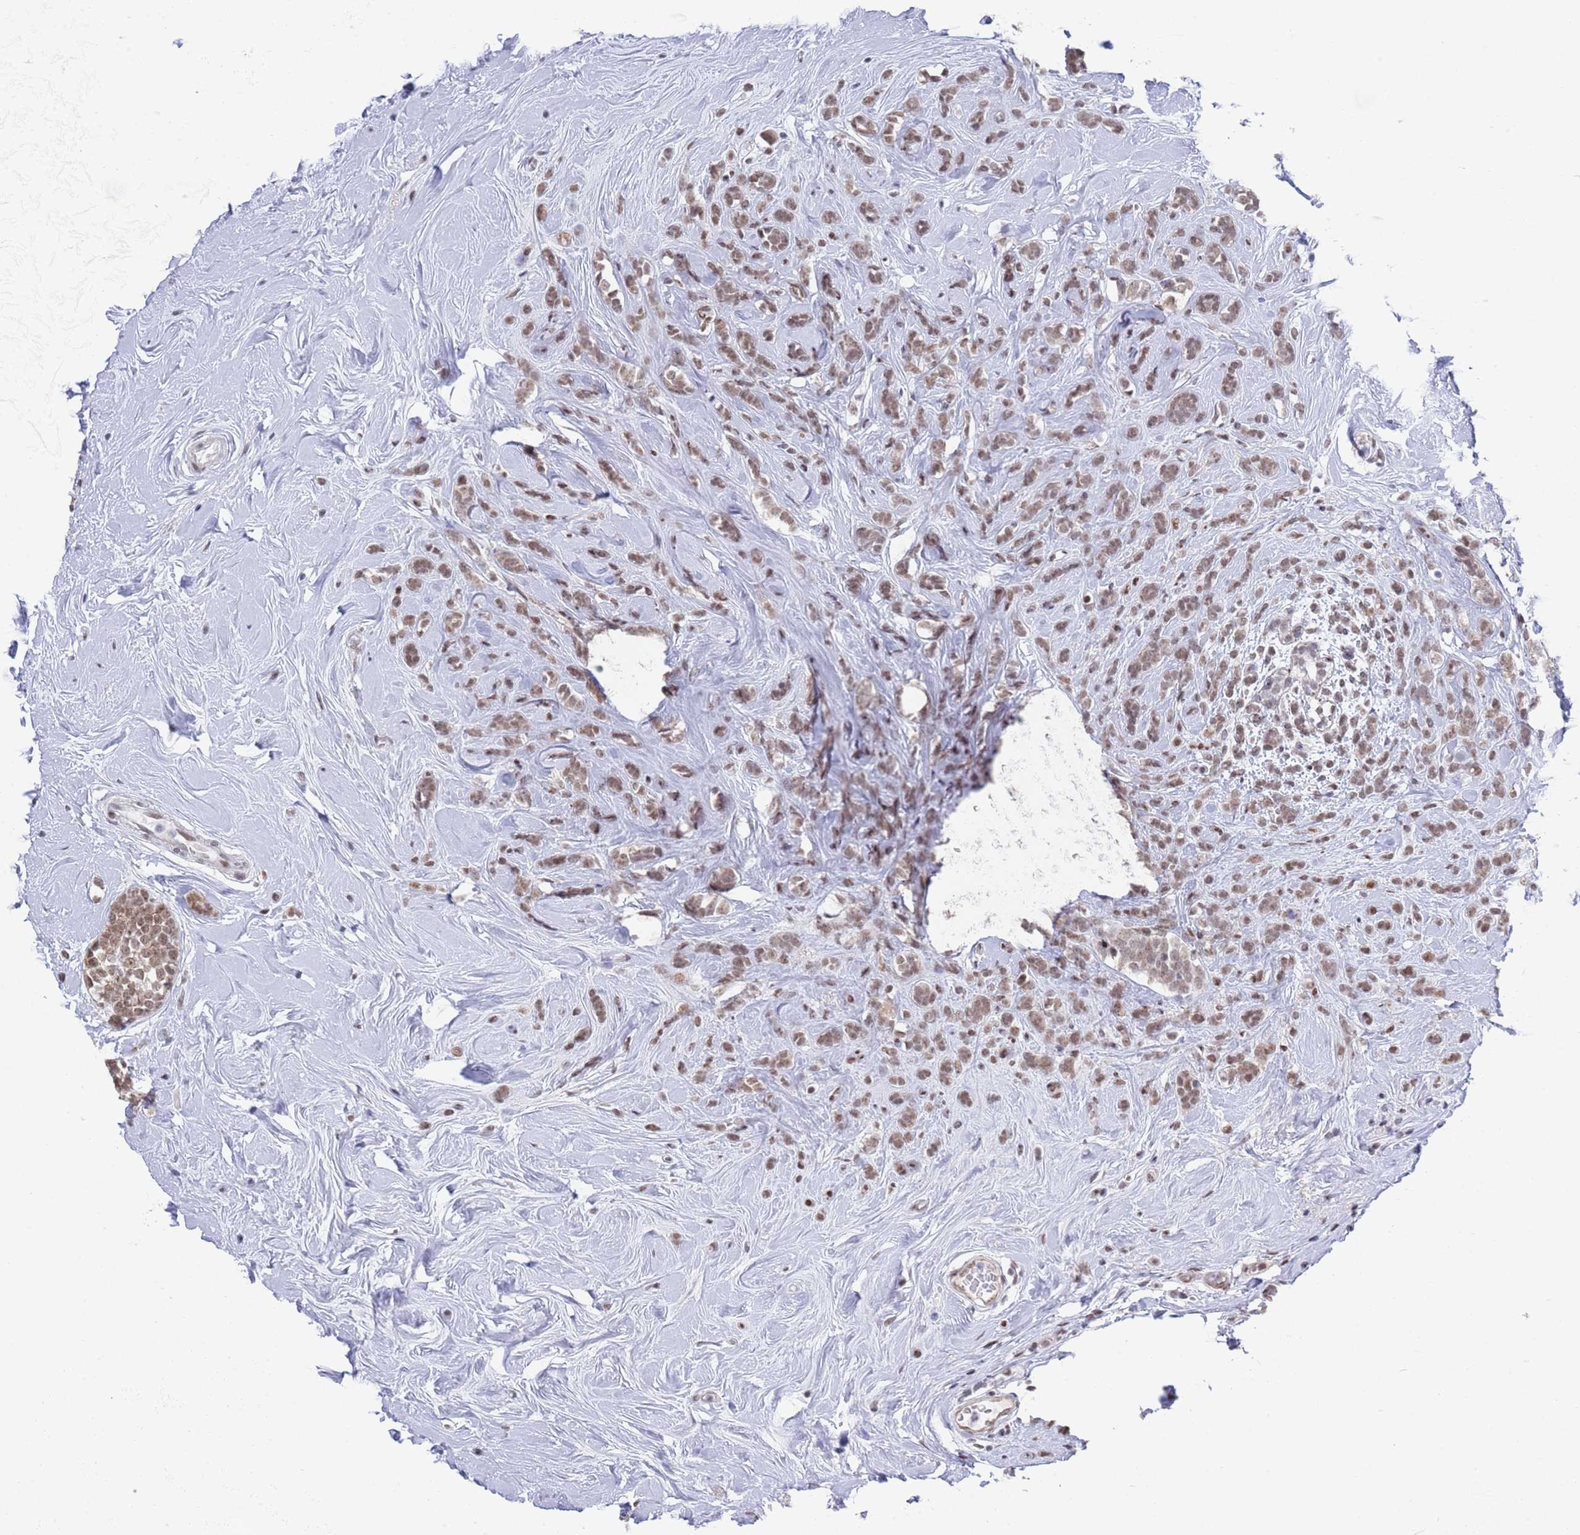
{"staining": {"intensity": "moderate", "quantity": ">75%", "location": "nuclear"}, "tissue": "breast cancer", "cell_type": "Tumor cells", "image_type": "cancer", "snomed": [{"axis": "morphology", "description": "Lobular carcinoma"}, {"axis": "topography", "description": "Breast"}], "caption": "This micrograph shows IHC staining of human breast cancer, with medium moderate nuclear positivity in approximately >75% of tumor cells.", "gene": "ZNF382", "patient": {"sex": "female", "age": 58}}